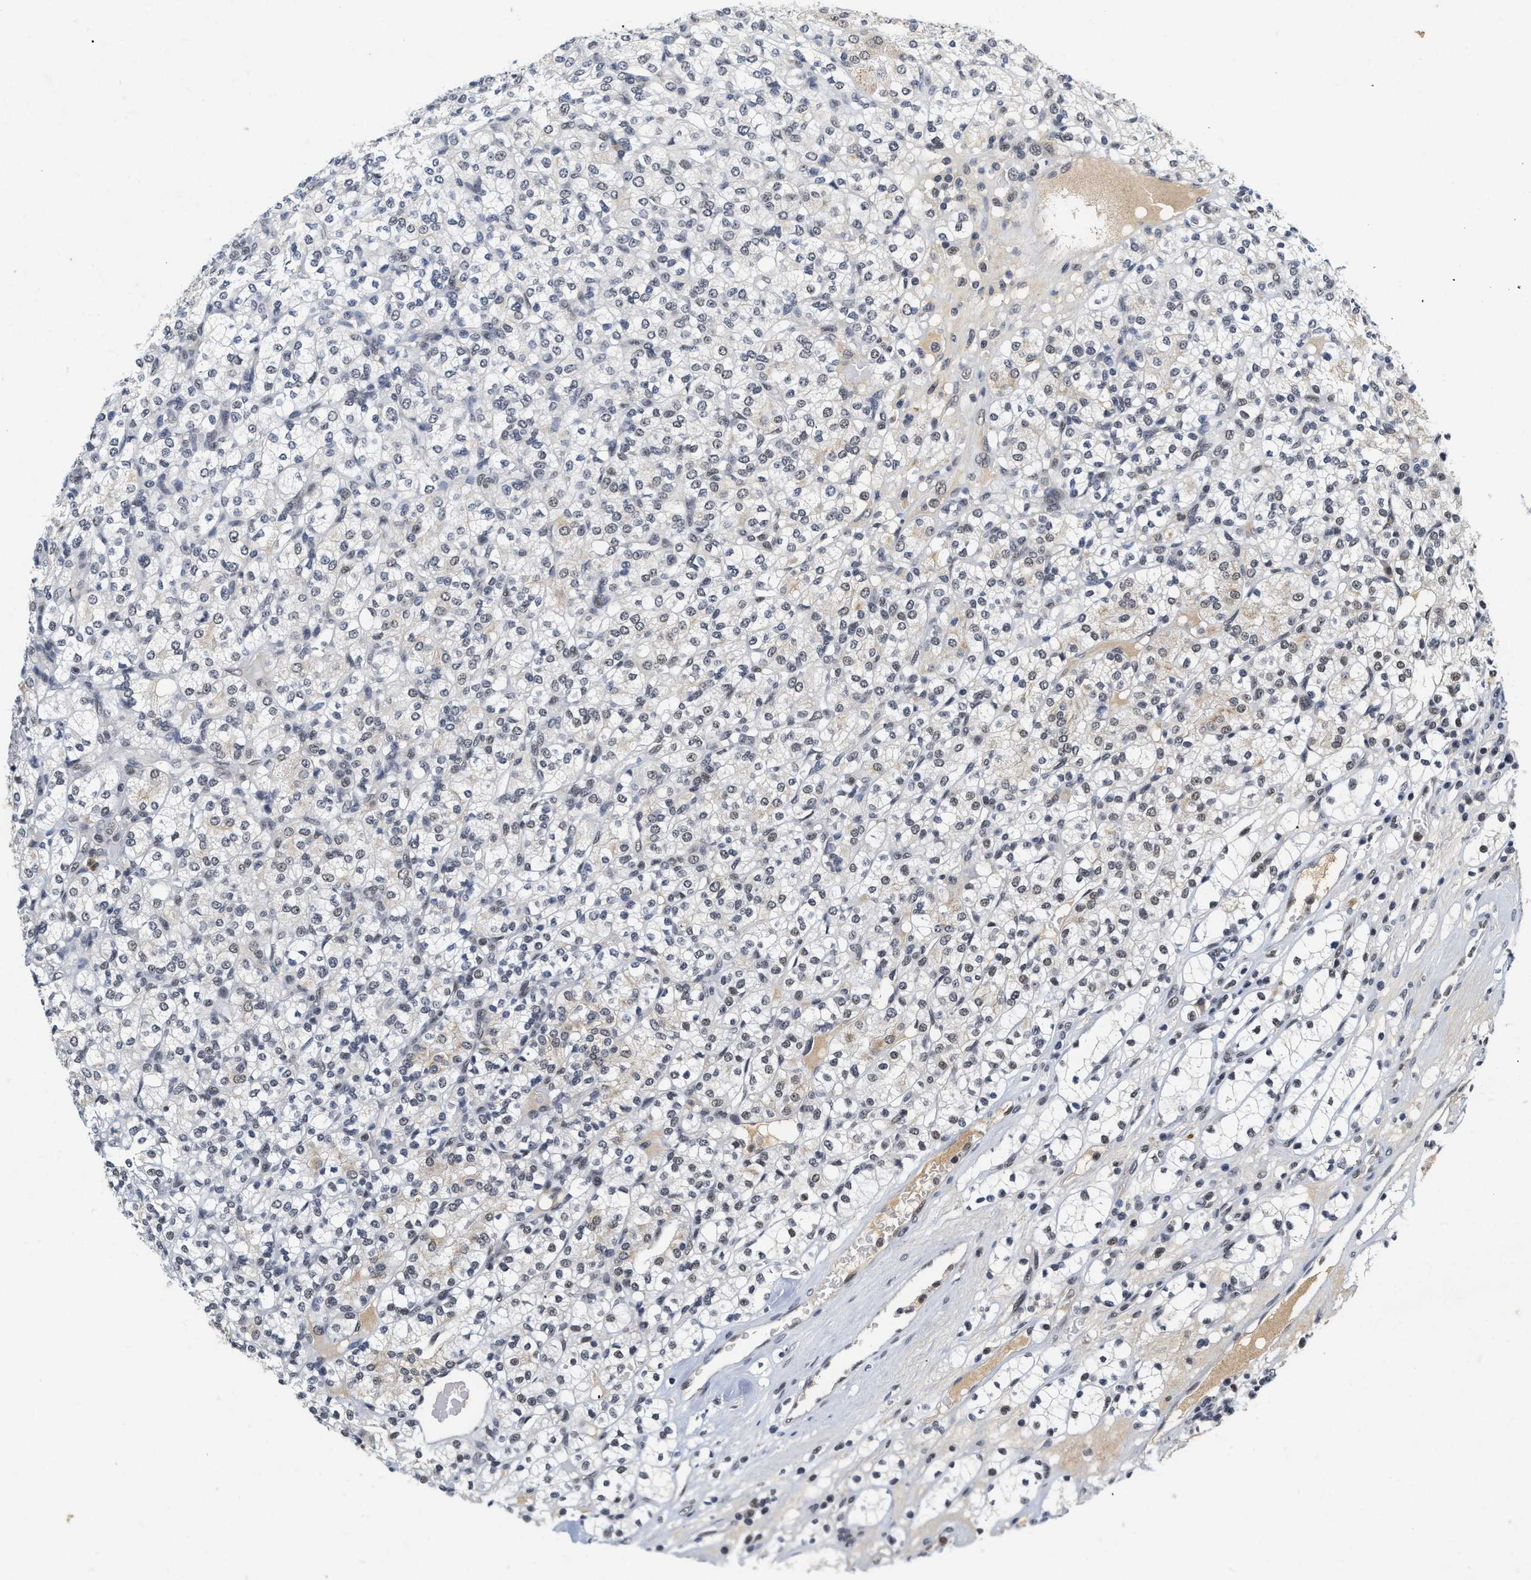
{"staining": {"intensity": "weak", "quantity": "<25%", "location": "nuclear"}, "tissue": "renal cancer", "cell_type": "Tumor cells", "image_type": "cancer", "snomed": [{"axis": "morphology", "description": "Adenocarcinoma, NOS"}, {"axis": "topography", "description": "Kidney"}], "caption": "Renal cancer (adenocarcinoma) was stained to show a protein in brown. There is no significant staining in tumor cells.", "gene": "INIP", "patient": {"sex": "male", "age": 77}}